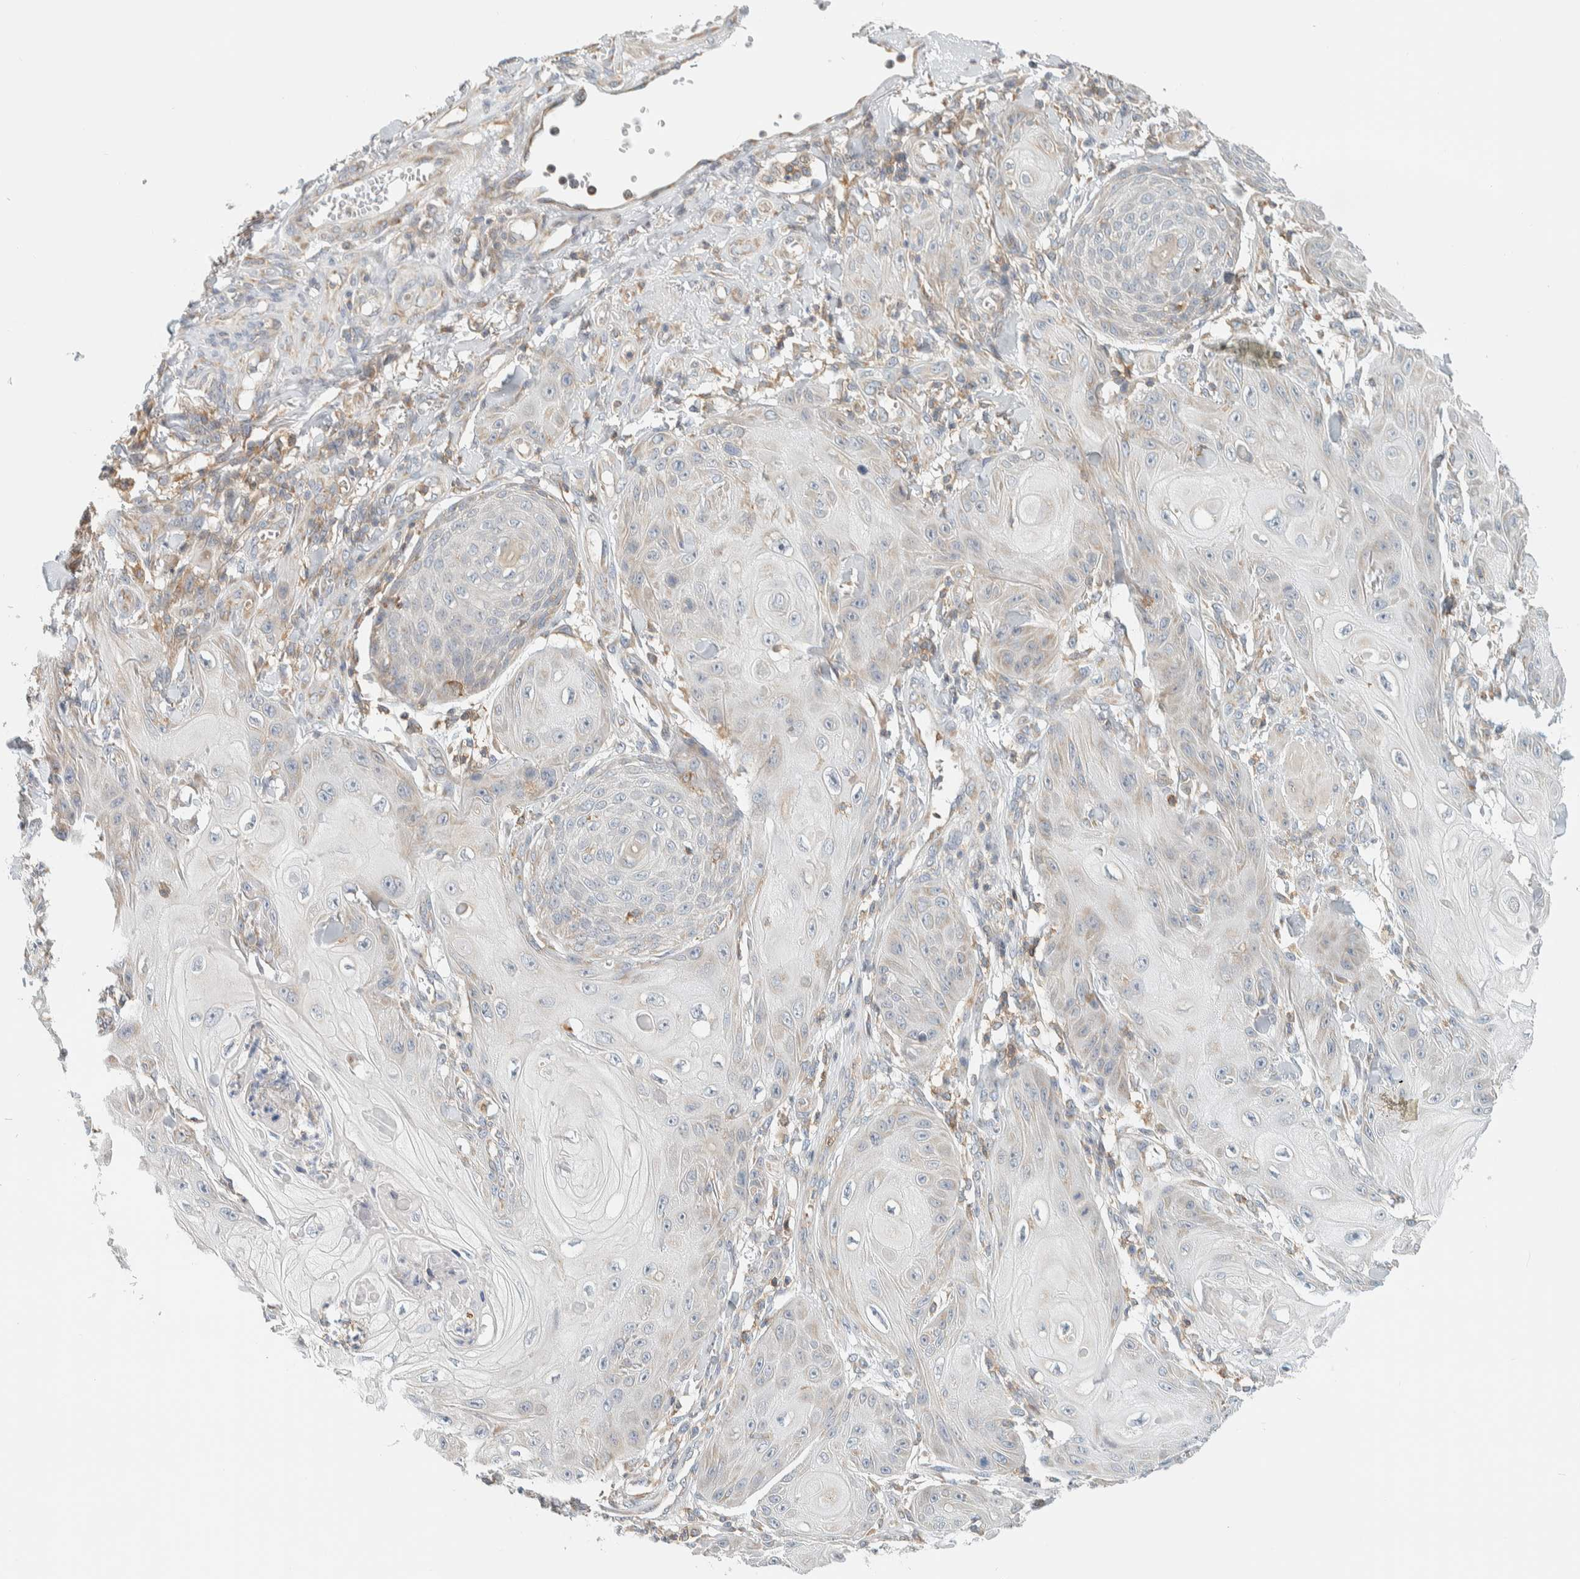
{"staining": {"intensity": "negative", "quantity": "none", "location": "none"}, "tissue": "skin cancer", "cell_type": "Tumor cells", "image_type": "cancer", "snomed": [{"axis": "morphology", "description": "Squamous cell carcinoma, NOS"}, {"axis": "topography", "description": "Skin"}], "caption": "The photomicrograph reveals no staining of tumor cells in skin squamous cell carcinoma.", "gene": "CCDC57", "patient": {"sex": "male", "age": 74}}